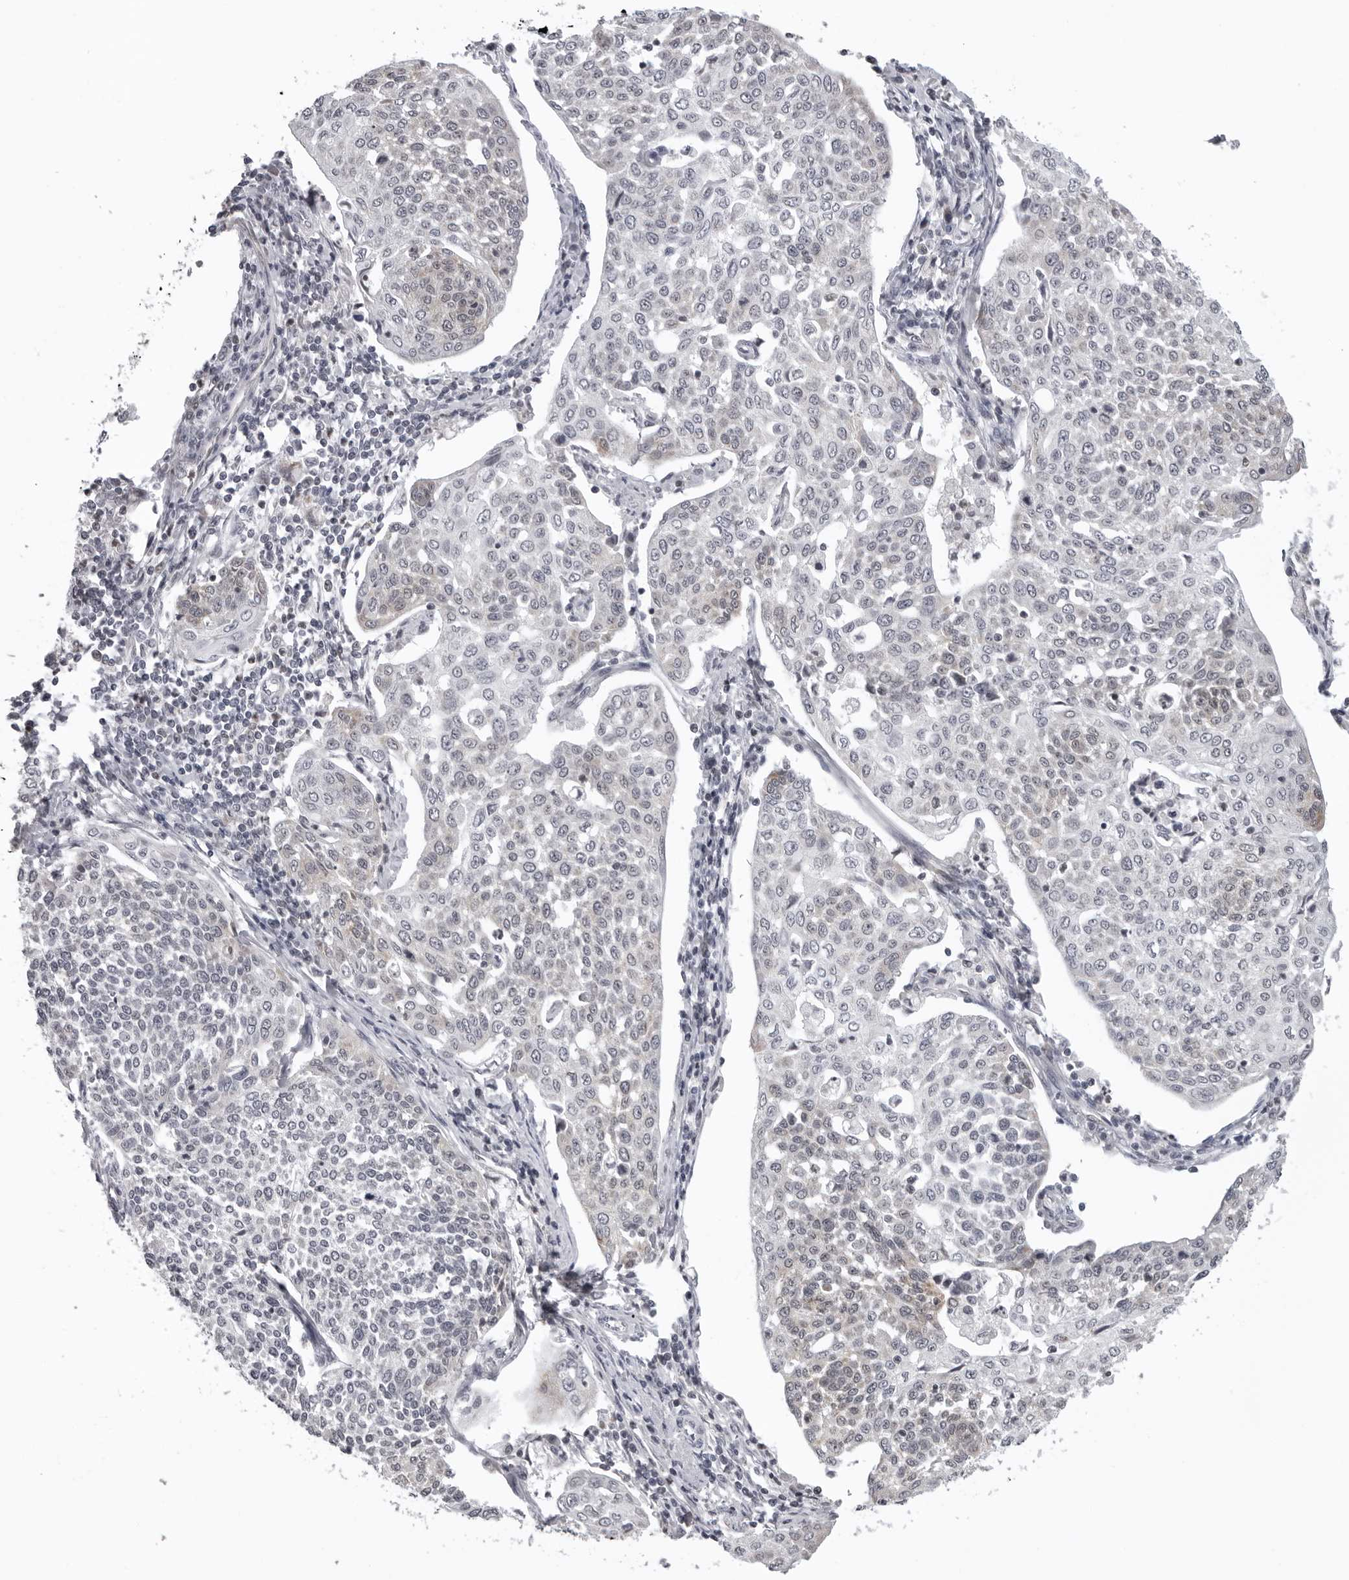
{"staining": {"intensity": "negative", "quantity": "none", "location": "none"}, "tissue": "cervical cancer", "cell_type": "Tumor cells", "image_type": "cancer", "snomed": [{"axis": "morphology", "description": "Squamous cell carcinoma, NOS"}, {"axis": "topography", "description": "Cervix"}], "caption": "IHC micrograph of human cervical squamous cell carcinoma stained for a protein (brown), which exhibits no expression in tumor cells.", "gene": "MRPS15", "patient": {"sex": "female", "age": 34}}